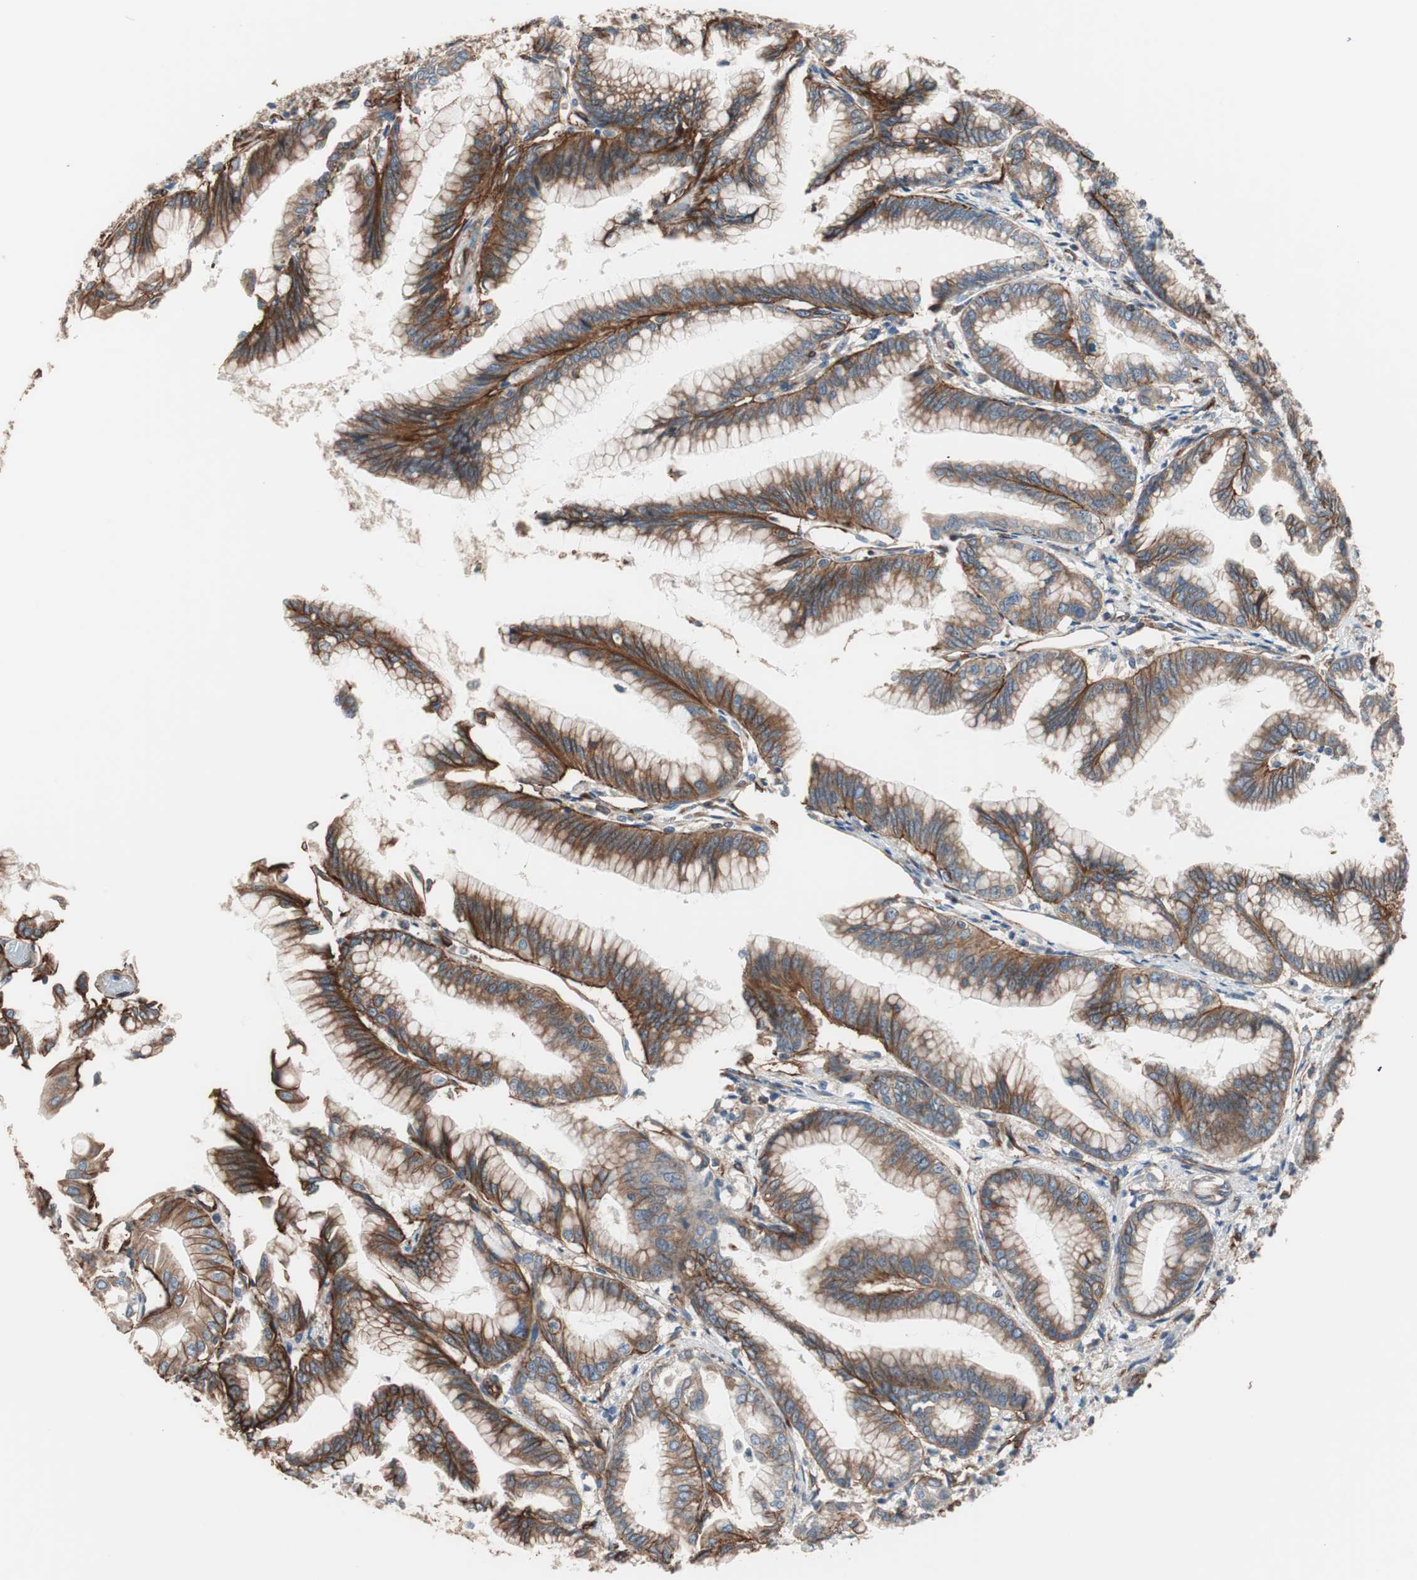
{"staining": {"intensity": "strong", "quantity": ">75%", "location": "cytoplasmic/membranous"}, "tissue": "pancreatic cancer", "cell_type": "Tumor cells", "image_type": "cancer", "snomed": [{"axis": "morphology", "description": "Adenocarcinoma, NOS"}, {"axis": "topography", "description": "Pancreas"}], "caption": "Protein expression analysis of human pancreatic cancer reveals strong cytoplasmic/membranous positivity in about >75% of tumor cells. The protein of interest is shown in brown color, while the nuclei are stained blue.", "gene": "GPSM2", "patient": {"sex": "female", "age": 64}}